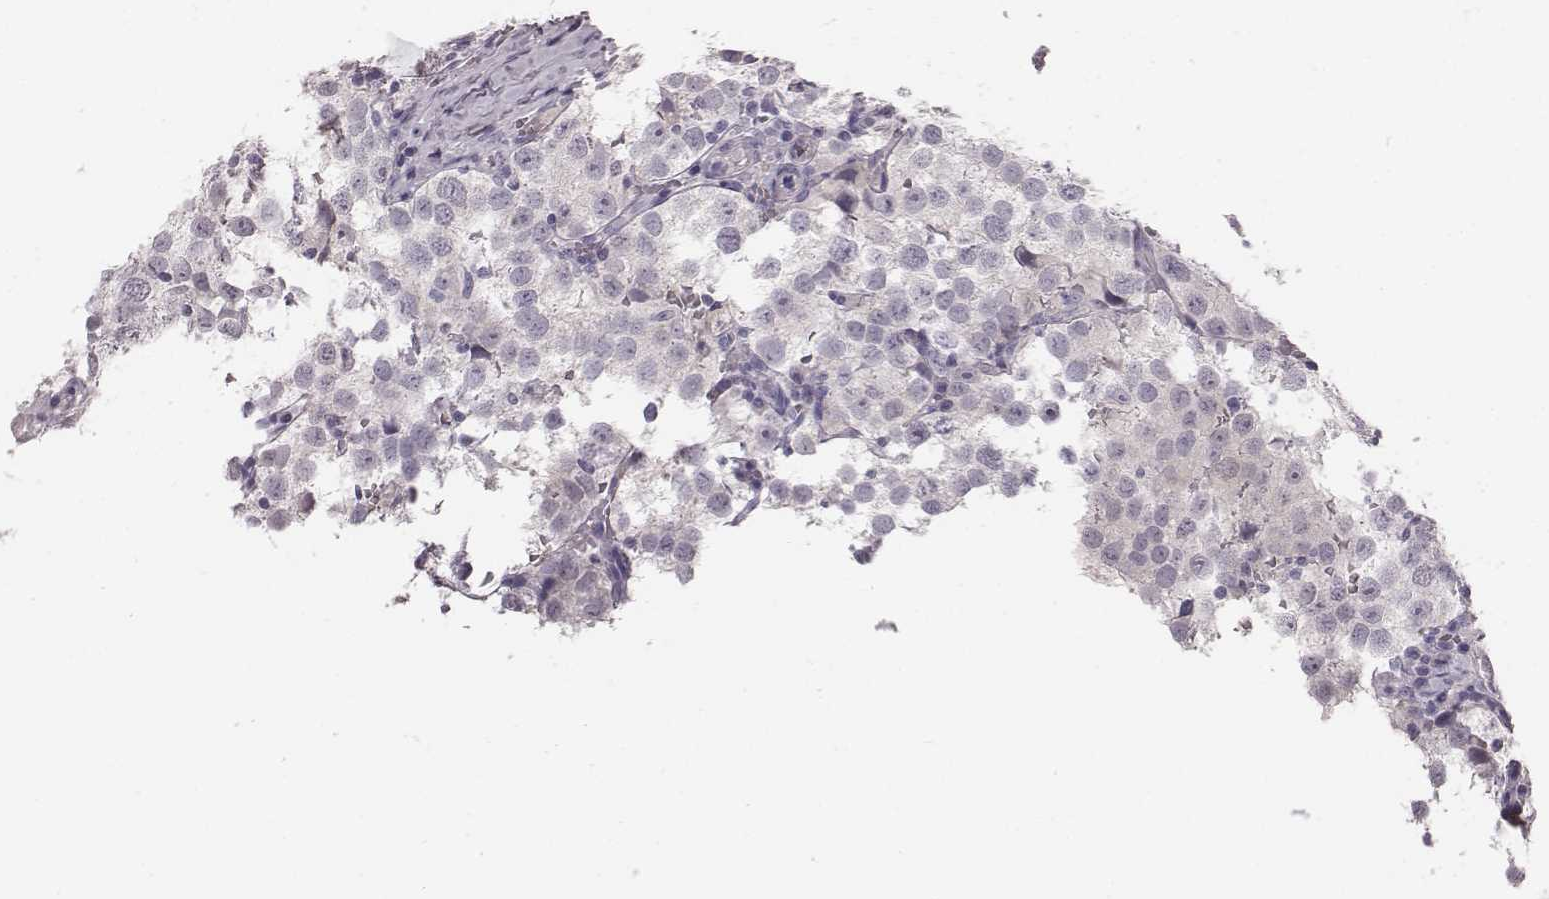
{"staining": {"intensity": "negative", "quantity": "none", "location": "none"}, "tissue": "testis cancer", "cell_type": "Tumor cells", "image_type": "cancer", "snomed": [{"axis": "morphology", "description": "Seminoma, NOS"}, {"axis": "topography", "description": "Testis"}], "caption": "The micrograph reveals no significant expression in tumor cells of testis cancer.", "gene": "CRISP1", "patient": {"sex": "male", "age": 37}}